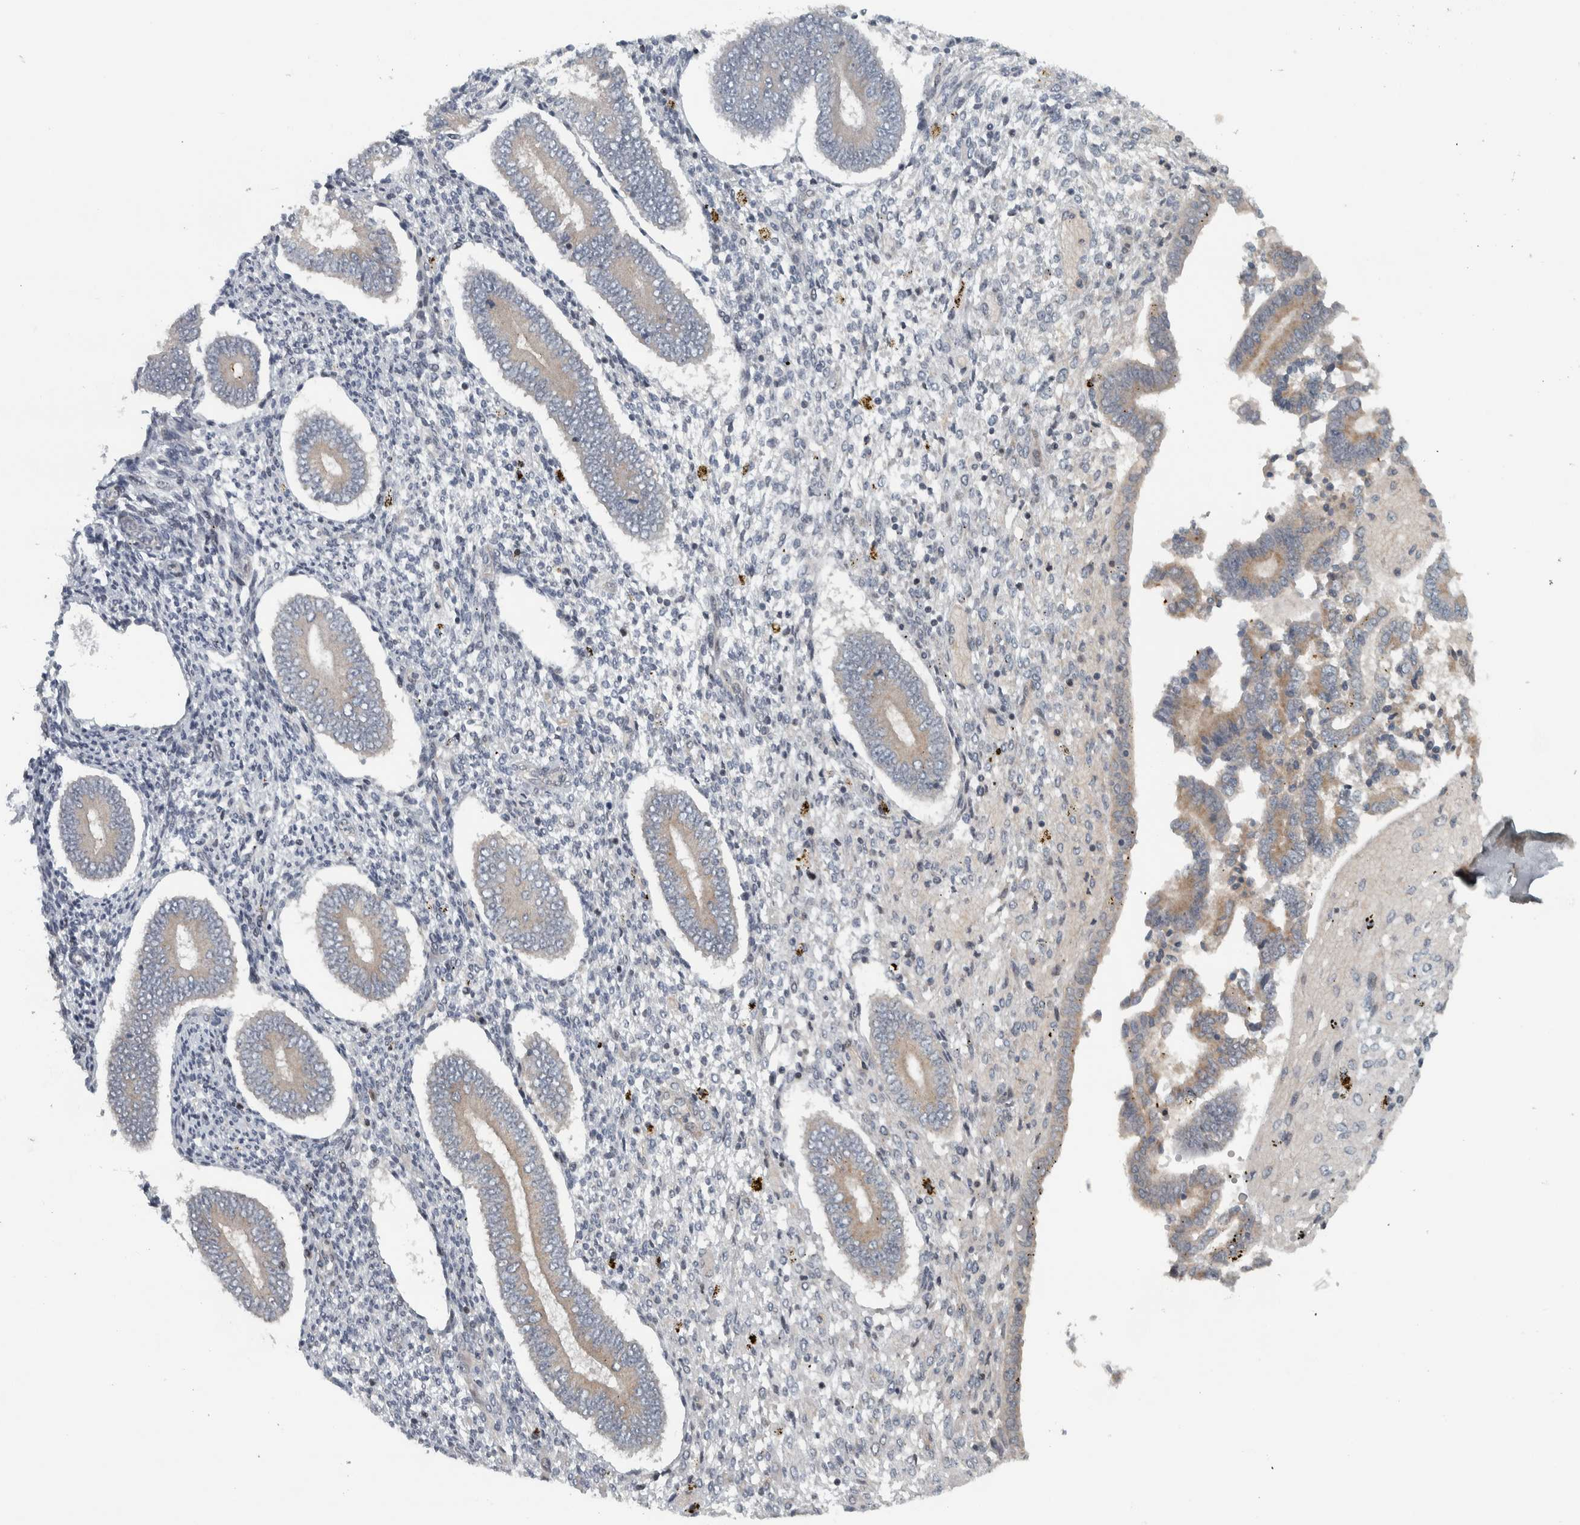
{"staining": {"intensity": "negative", "quantity": "none", "location": "none"}, "tissue": "endometrium", "cell_type": "Cells in endometrial stroma", "image_type": "normal", "snomed": [{"axis": "morphology", "description": "Normal tissue, NOS"}, {"axis": "topography", "description": "Endometrium"}], "caption": "Immunohistochemistry (IHC) micrograph of normal endometrium: human endometrium stained with DAB exhibits no significant protein positivity in cells in endometrial stroma. (Brightfield microscopy of DAB (3,3'-diaminobenzidine) immunohistochemistry (IHC) at high magnification).", "gene": "NAPG", "patient": {"sex": "female", "age": 42}}